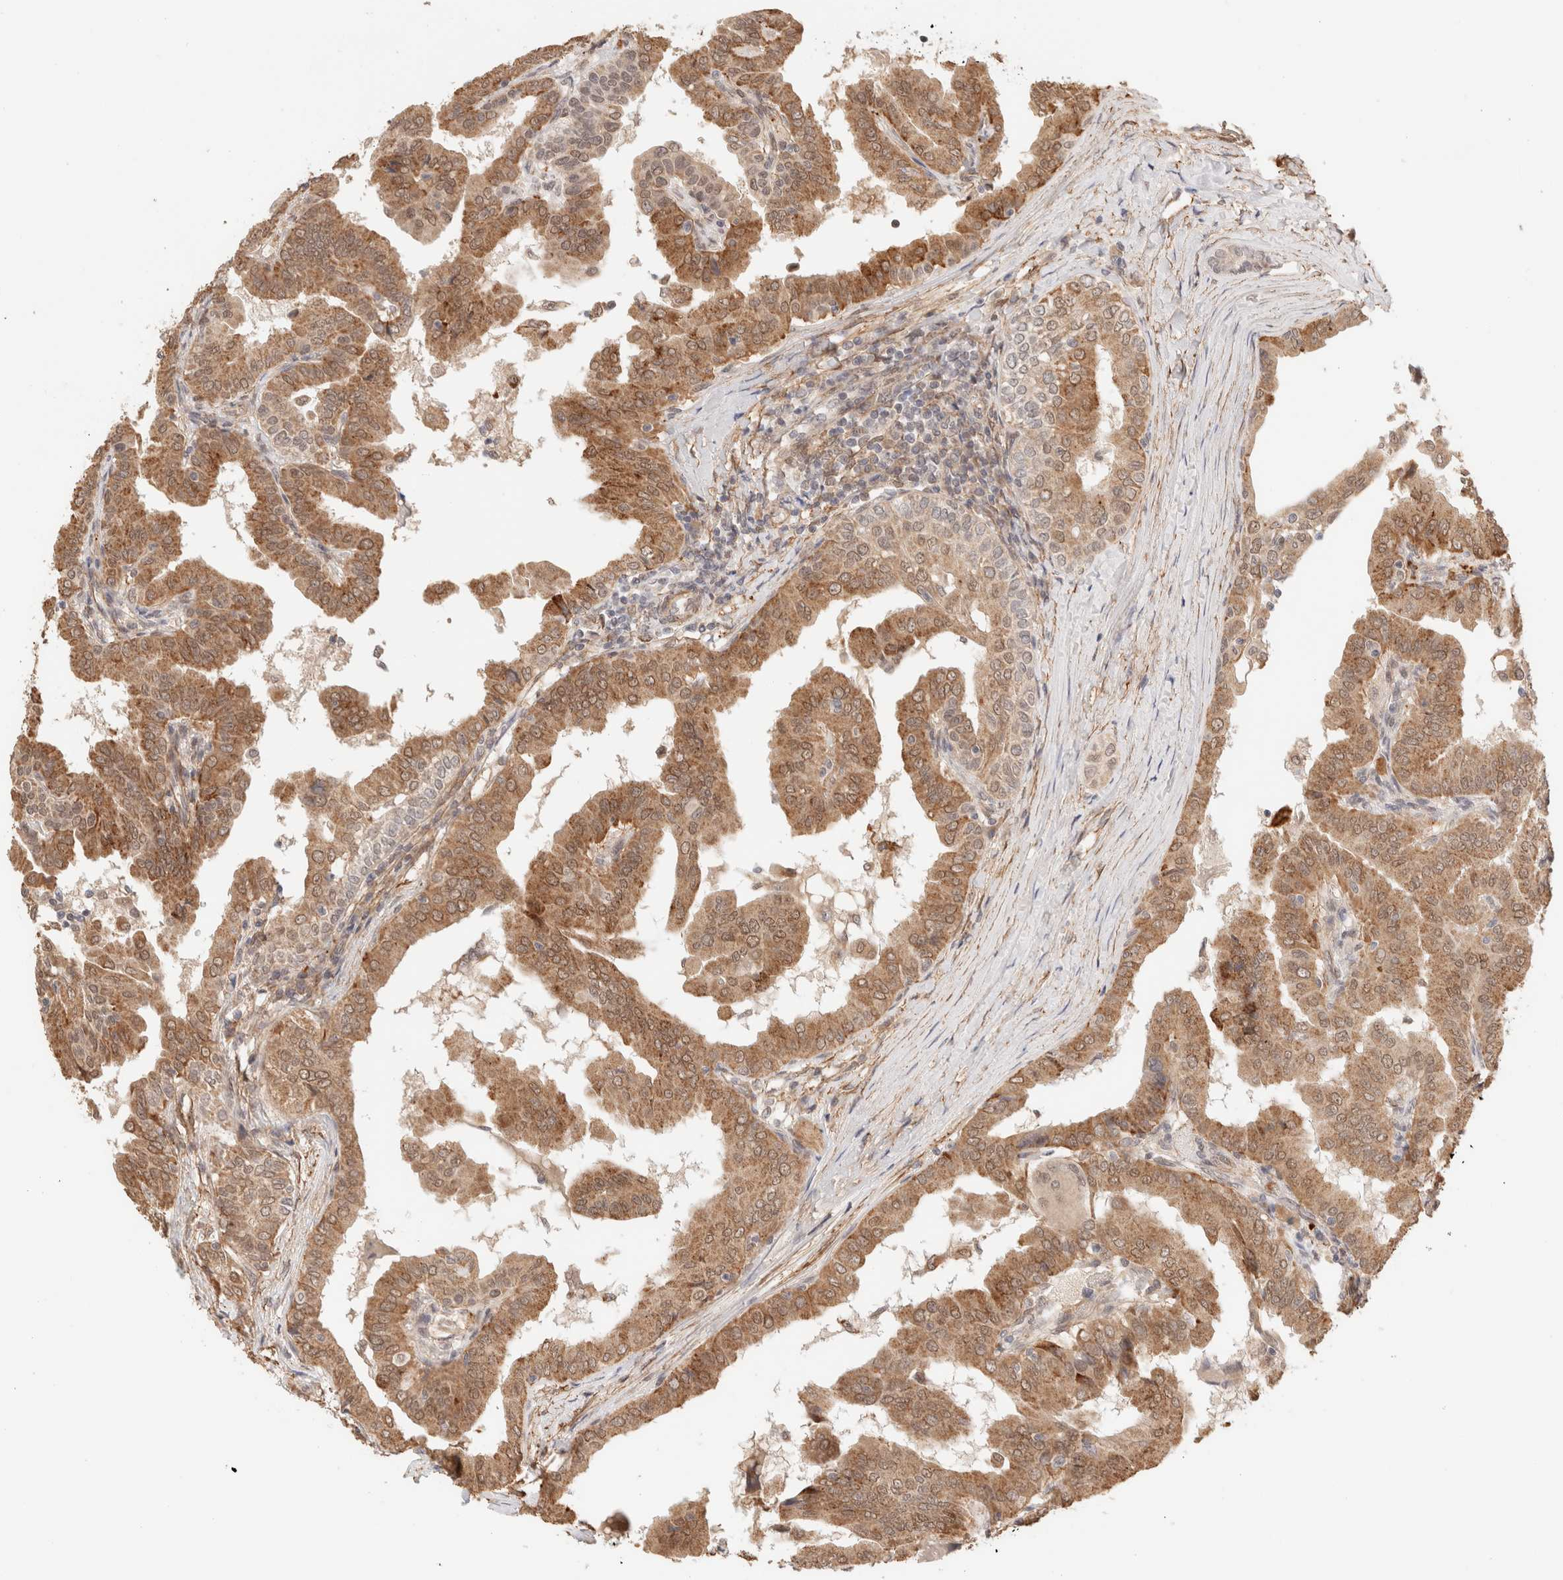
{"staining": {"intensity": "moderate", "quantity": ">75%", "location": "cytoplasmic/membranous"}, "tissue": "thyroid cancer", "cell_type": "Tumor cells", "image_type": "cancer", "snomed": [{"axis": "morphology", "description": "Papillary adenocarcinoma, NOS"}, {"axis": "topography", "description": "Thyroid gland"}], "caption": "About >75% of tumor cells in human thyroid cancer show moderate cytoplasmic/membranous protein staining as visualized by brown immunohistochemical staining.", "gene": "BRPF3", "patient": {"sex": "male", "age": 33}}